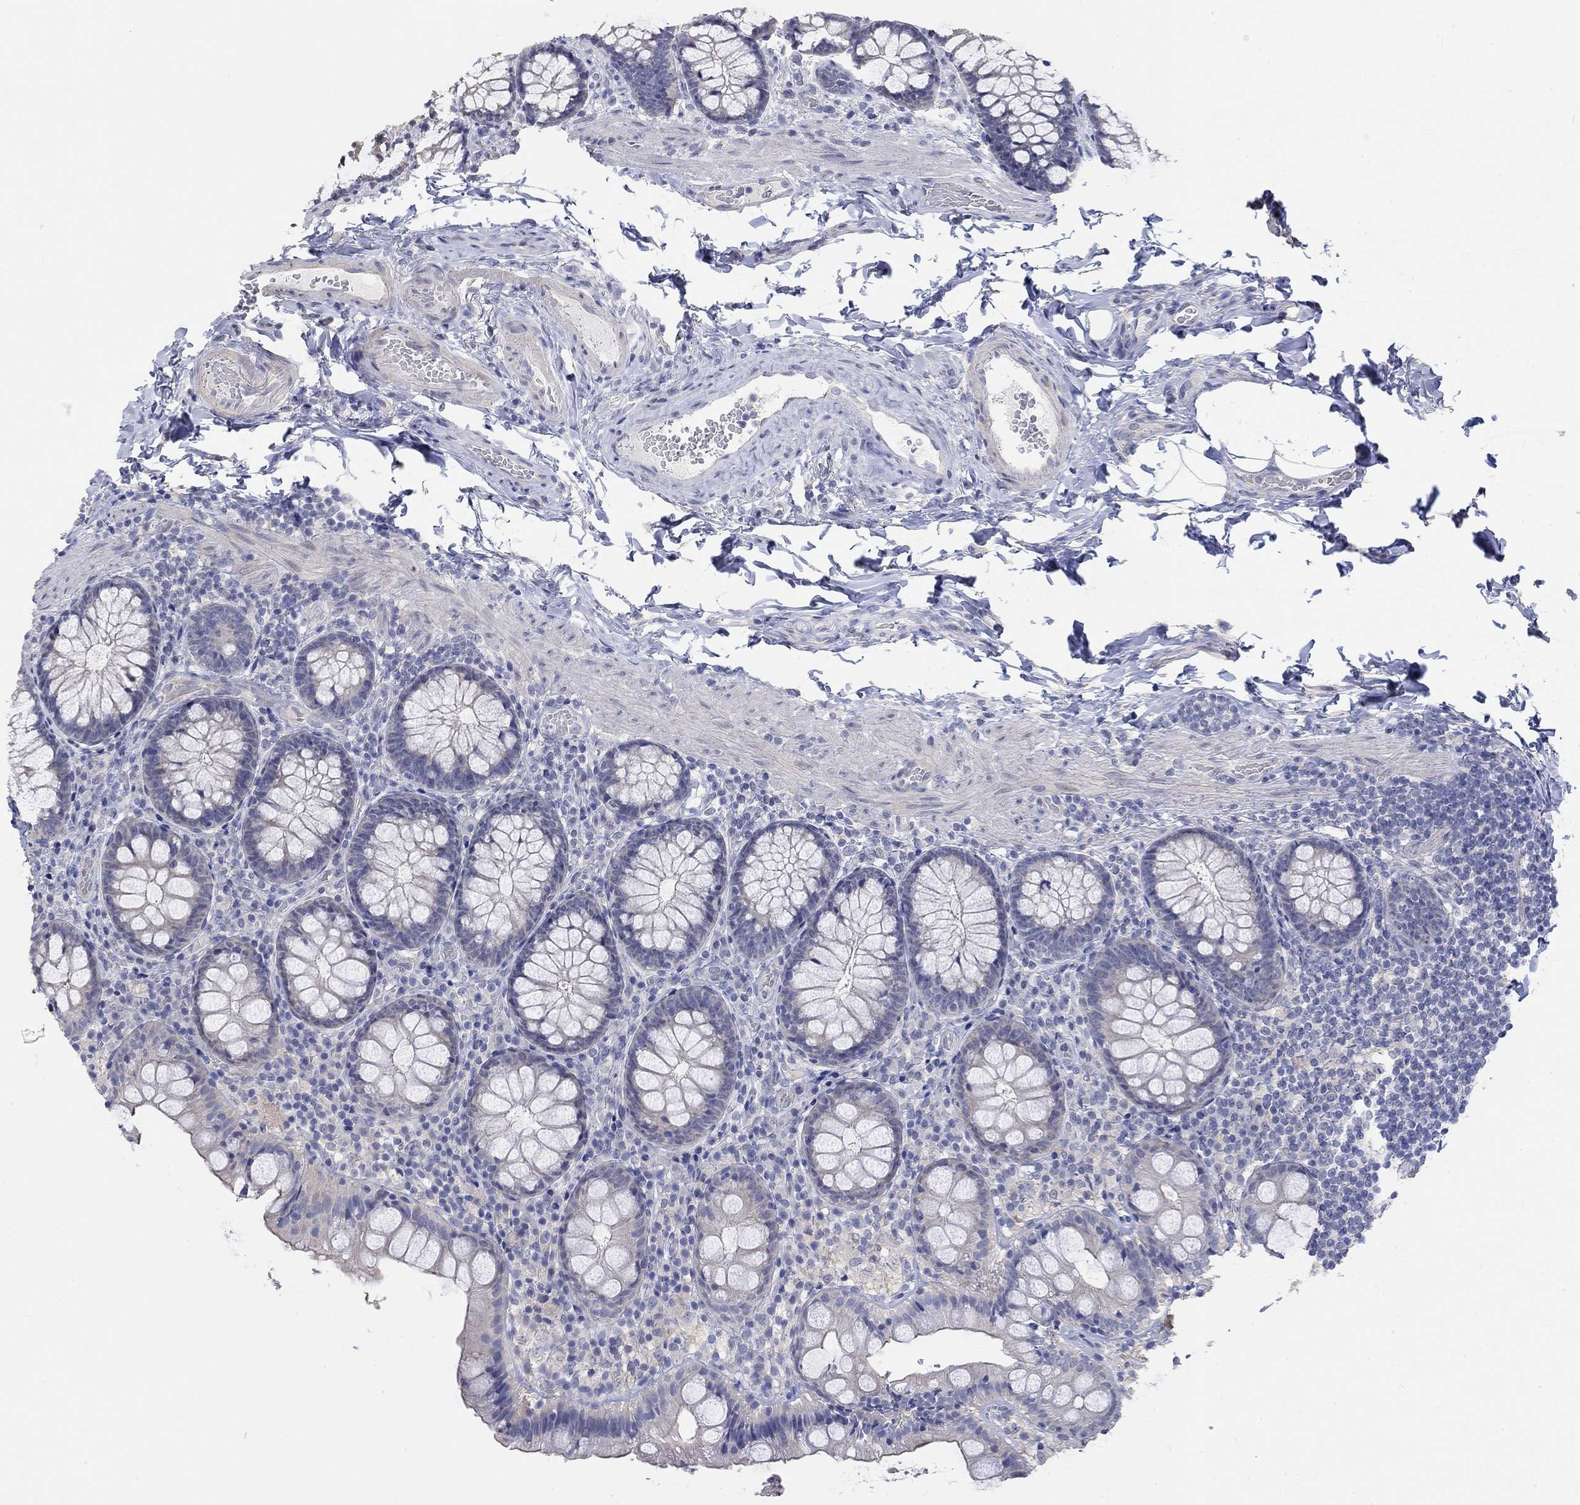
{"staining": {"intensity": "negative", "quantity": "none", "location": "none"}, "tissue": "colon", "cell_type": "Endothelial cells", "image_type": "normal", "snomed": [{"axis": "morphology", "description": "Normal tissue, NOS"}, {"axis": "topography", "description": "Colon"}], "caption": "This is a histopathology image of IHC staining of normal colon, which shows no positivity in endothelial cells. The staining is performed using DAB brown chromogen with nuclei counter-stained in using hematoxylin.", "gene": "PNMA5", "patient": {"sex": "female", "age": 86}}